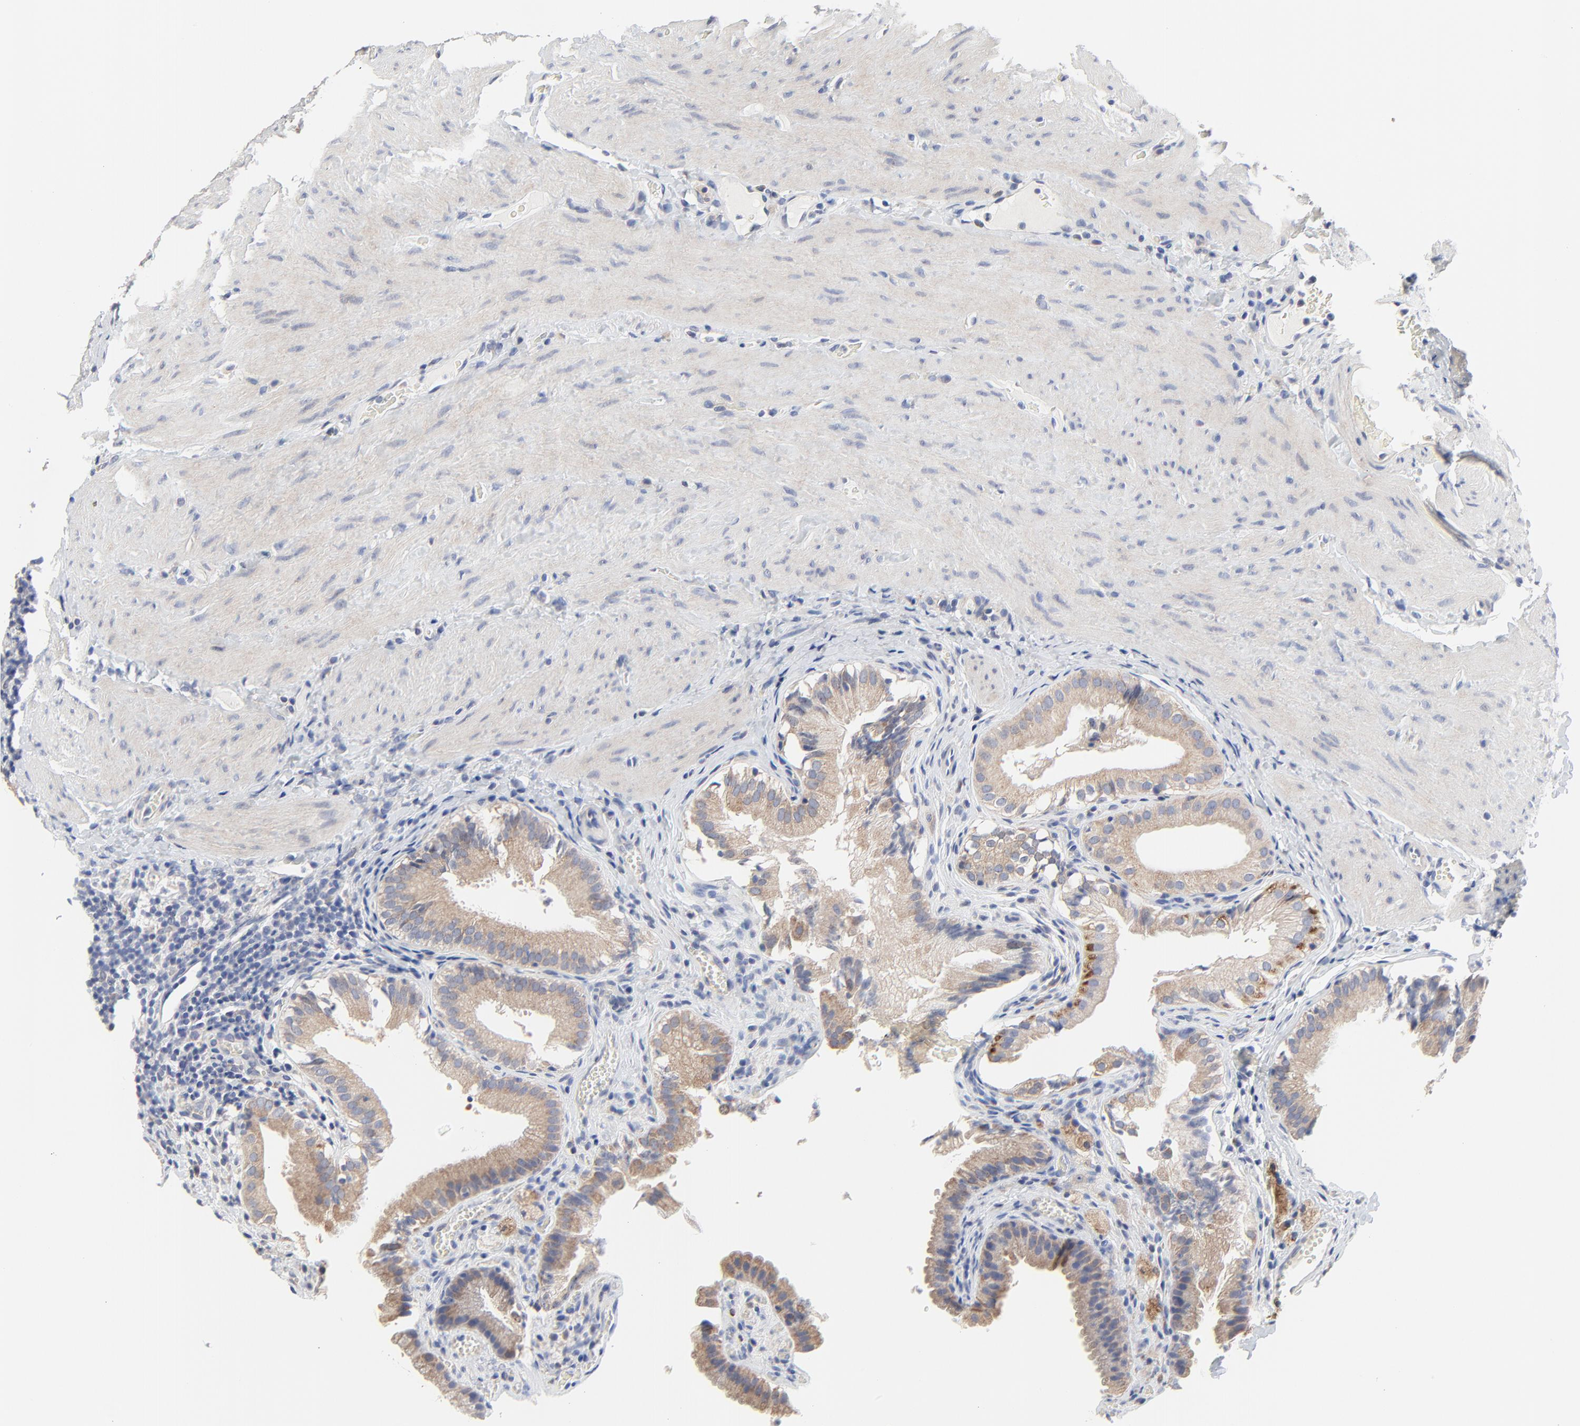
{"staining": {"intensity": "moderate", "quantity": ">75%", "location": "cytoplasmic/membranous"}, "tissue": "gallbladder", "cell_type": "Glandular cells", "image_type": "normal", "snomed": [{"axis": "morphology", "description": "Normal tissue, NOS"}, {"axis": "topography", "description": "Gallbladder"}], "caption": "High-magnification brightfield microscopy of normal gallbladder stained with DAB (brown) and counterstained with hematoxylin (blue). glandular cells exhibit moderate cytoplasmic/membranous positivity is identified in about>75% of cells.", "gene": "DHRSX", "patient": {"sex": "female", "age": 24}}